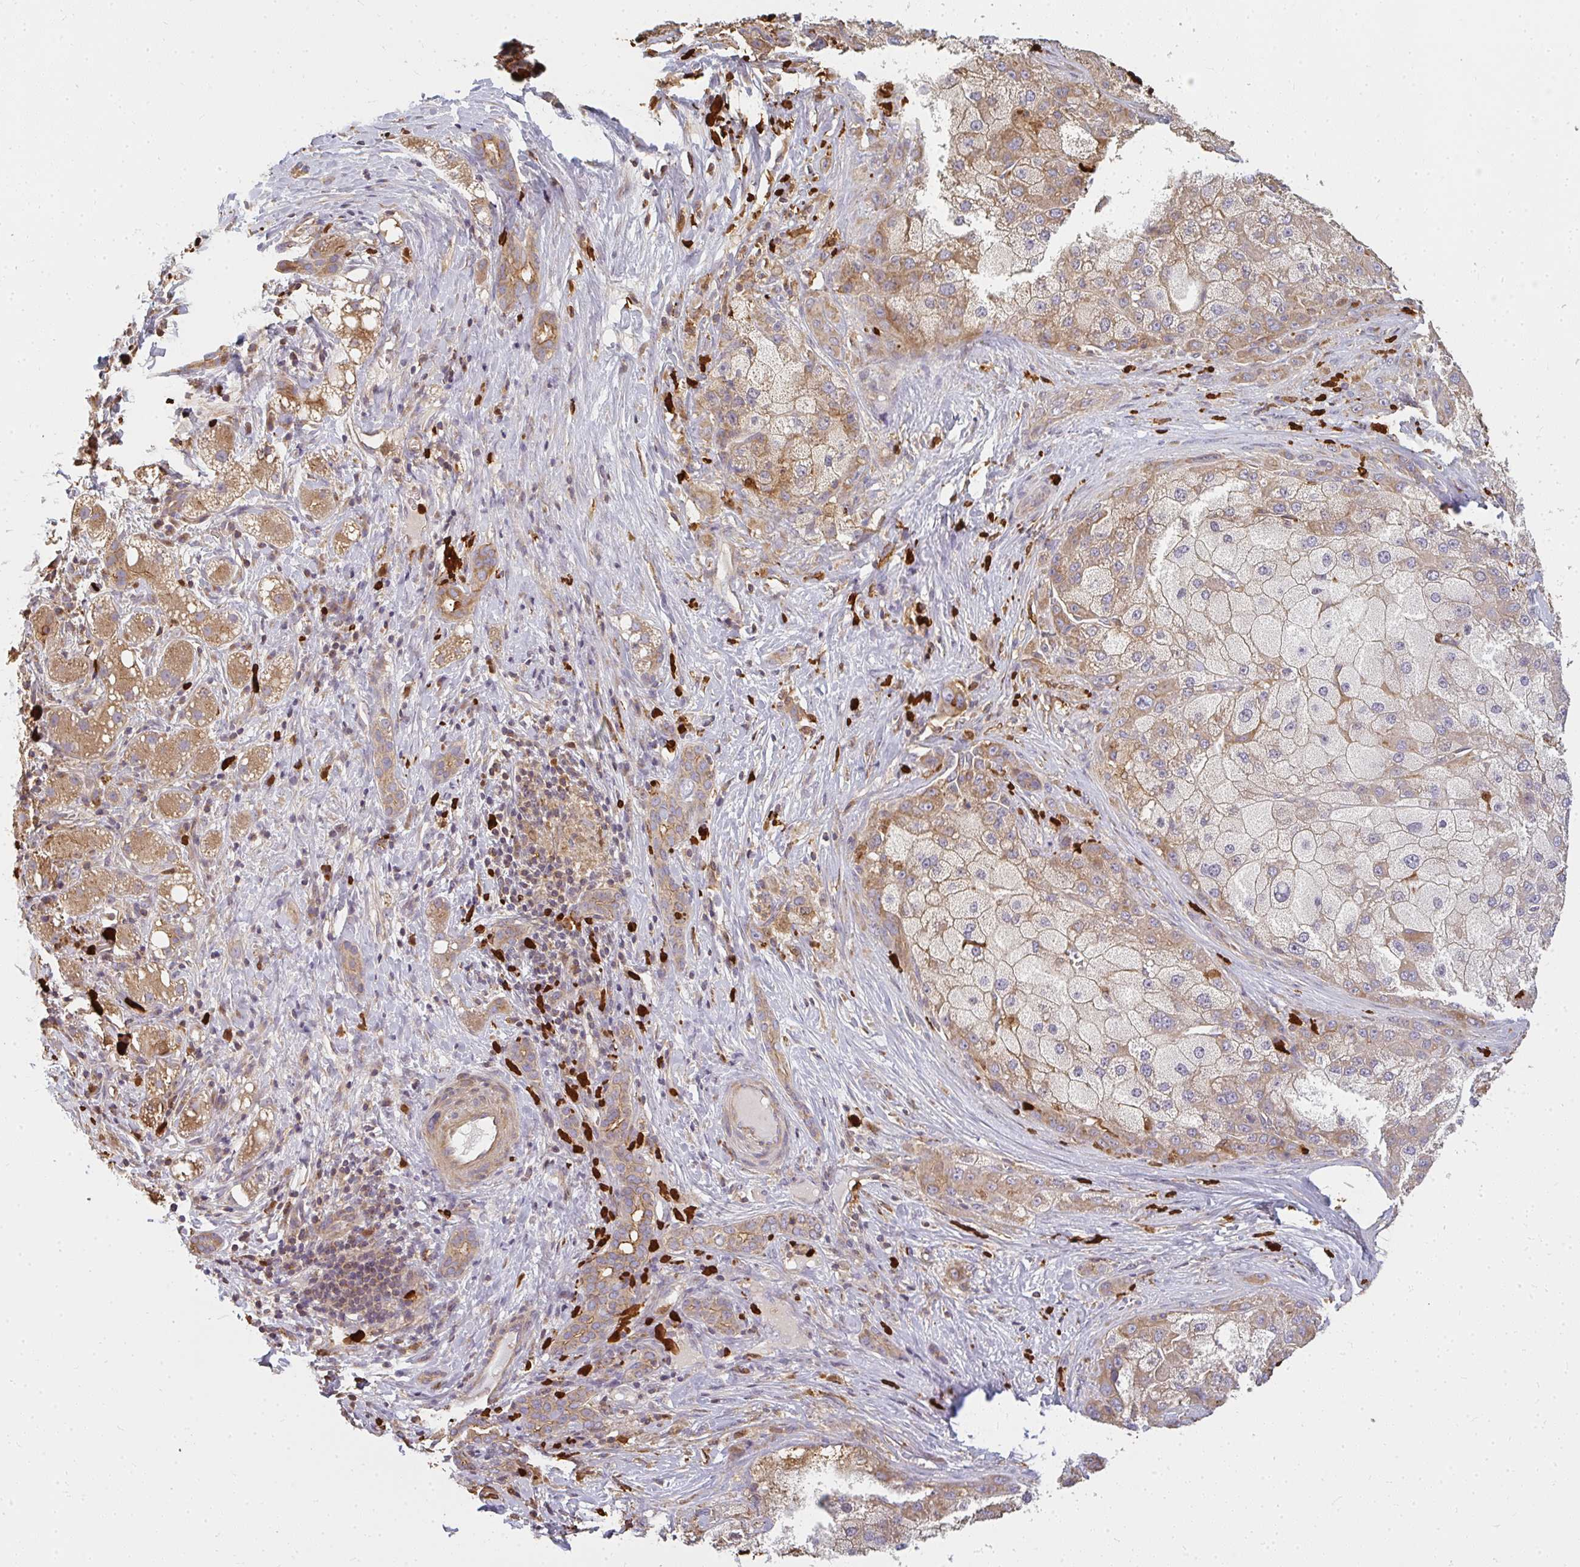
{"staining": {"intensity": "moderate", "quantity": "25%-75%", "location": "cytoplasmic/membranous"}, "tissue": "liver cancer", "cell_type": "Tumor cells", "image_type": "cancer", "snomed": [{"axis": "morphology", "description": "Carcinoma, Hepatocellular, NOS"}, {"axis": "topography", "description": "Liver"}], "caption": "An image of human liver cancer (hepatocellular carcinoma) stained for a protein demonstrates moderate cytoplasmic/membranous brown staining in tumor cells.", "gene": "CNTRL", "patient": {"sex": "male", "age": 67}}